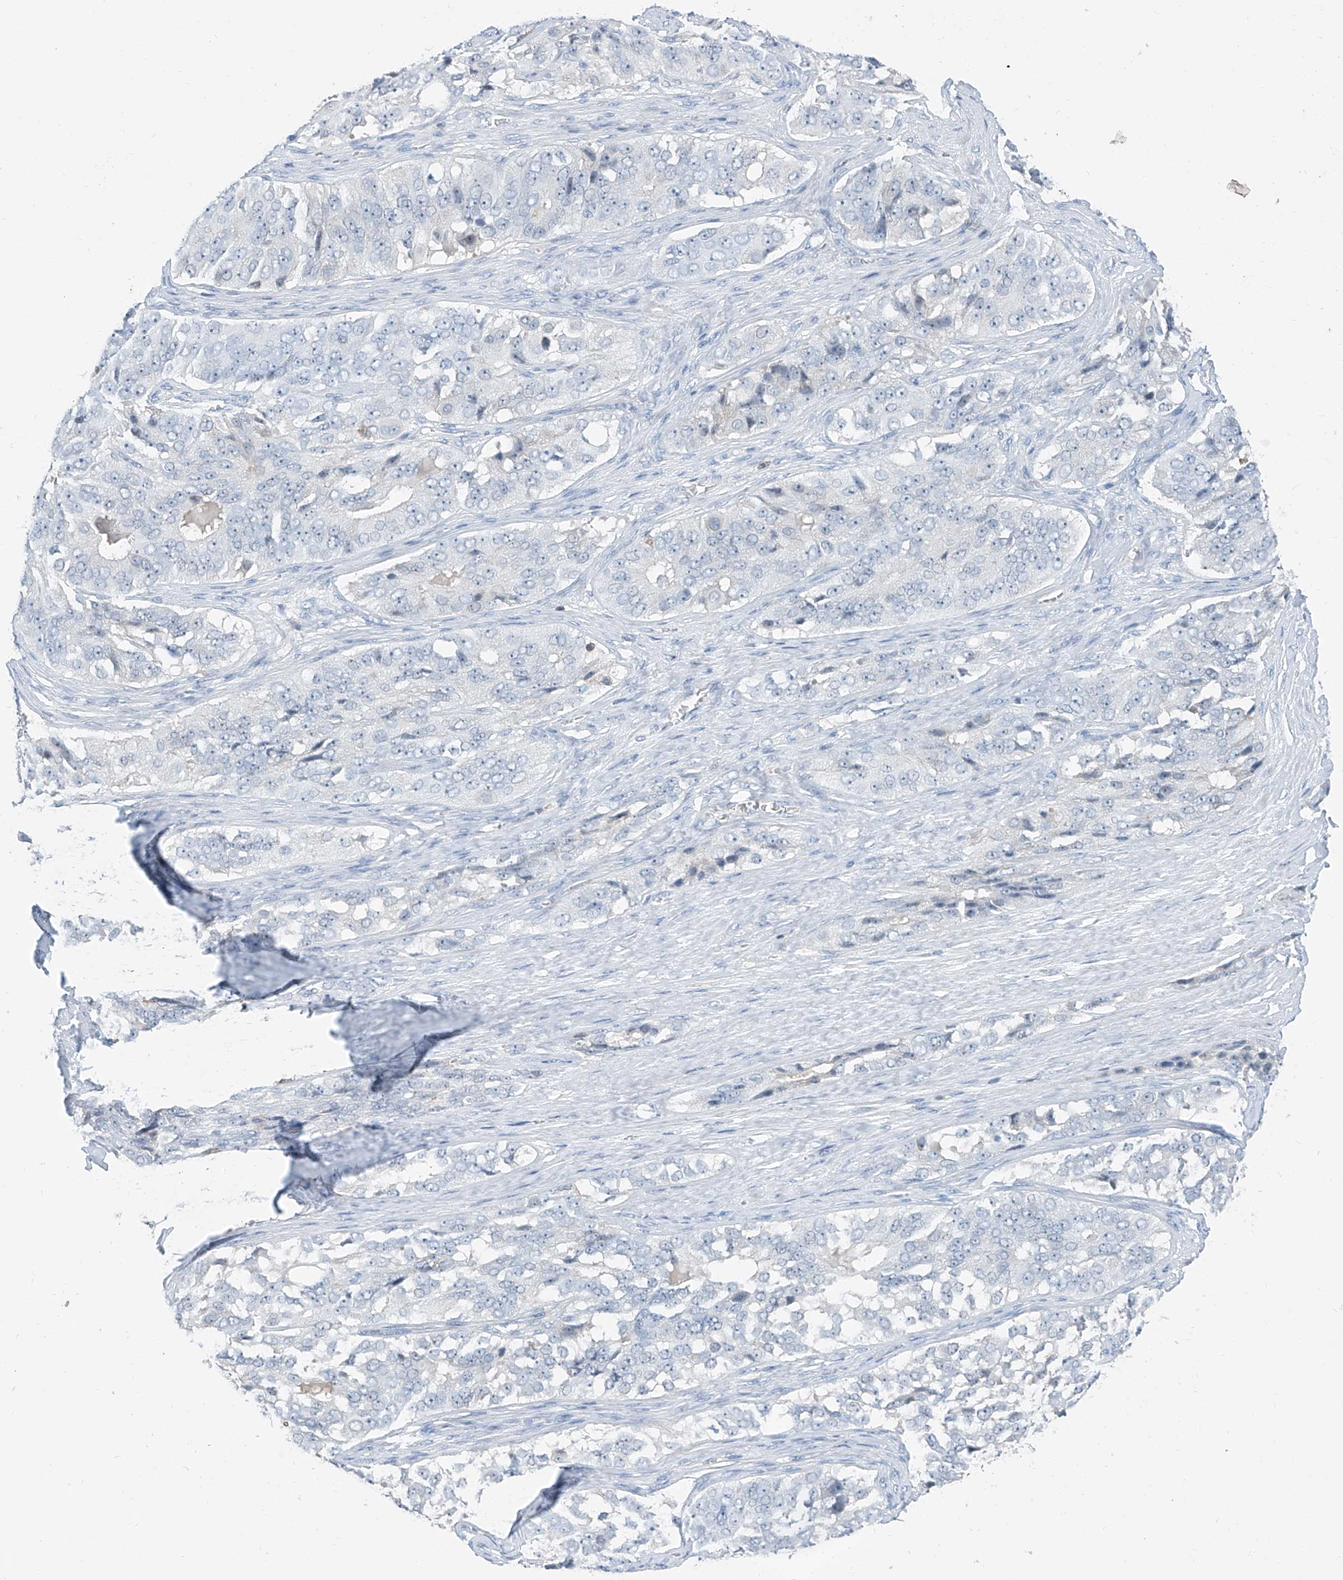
{"staining": {"intensity": "negative", "quantity": "none", "location": "none"}, "tissue": "ovarian cancer", "cell_type": "Tumor cells", "image_type": "cancer", "snomed": [{"axis": "morphology", "description": "Carcinoma, endometroid"}, {"axis": "topography", "description": "Ovary"}], "caption": "Tumor cells are negative for brown protein staining in ovarian cancer. The staining was performed using DAB to visualize the protein expression in brown, while the nuclei were stained in blue with hematoxylin (Magnification: 20x).", "gene": "ANKRD34A", "patient": {"sex": "female", "age": 51}}